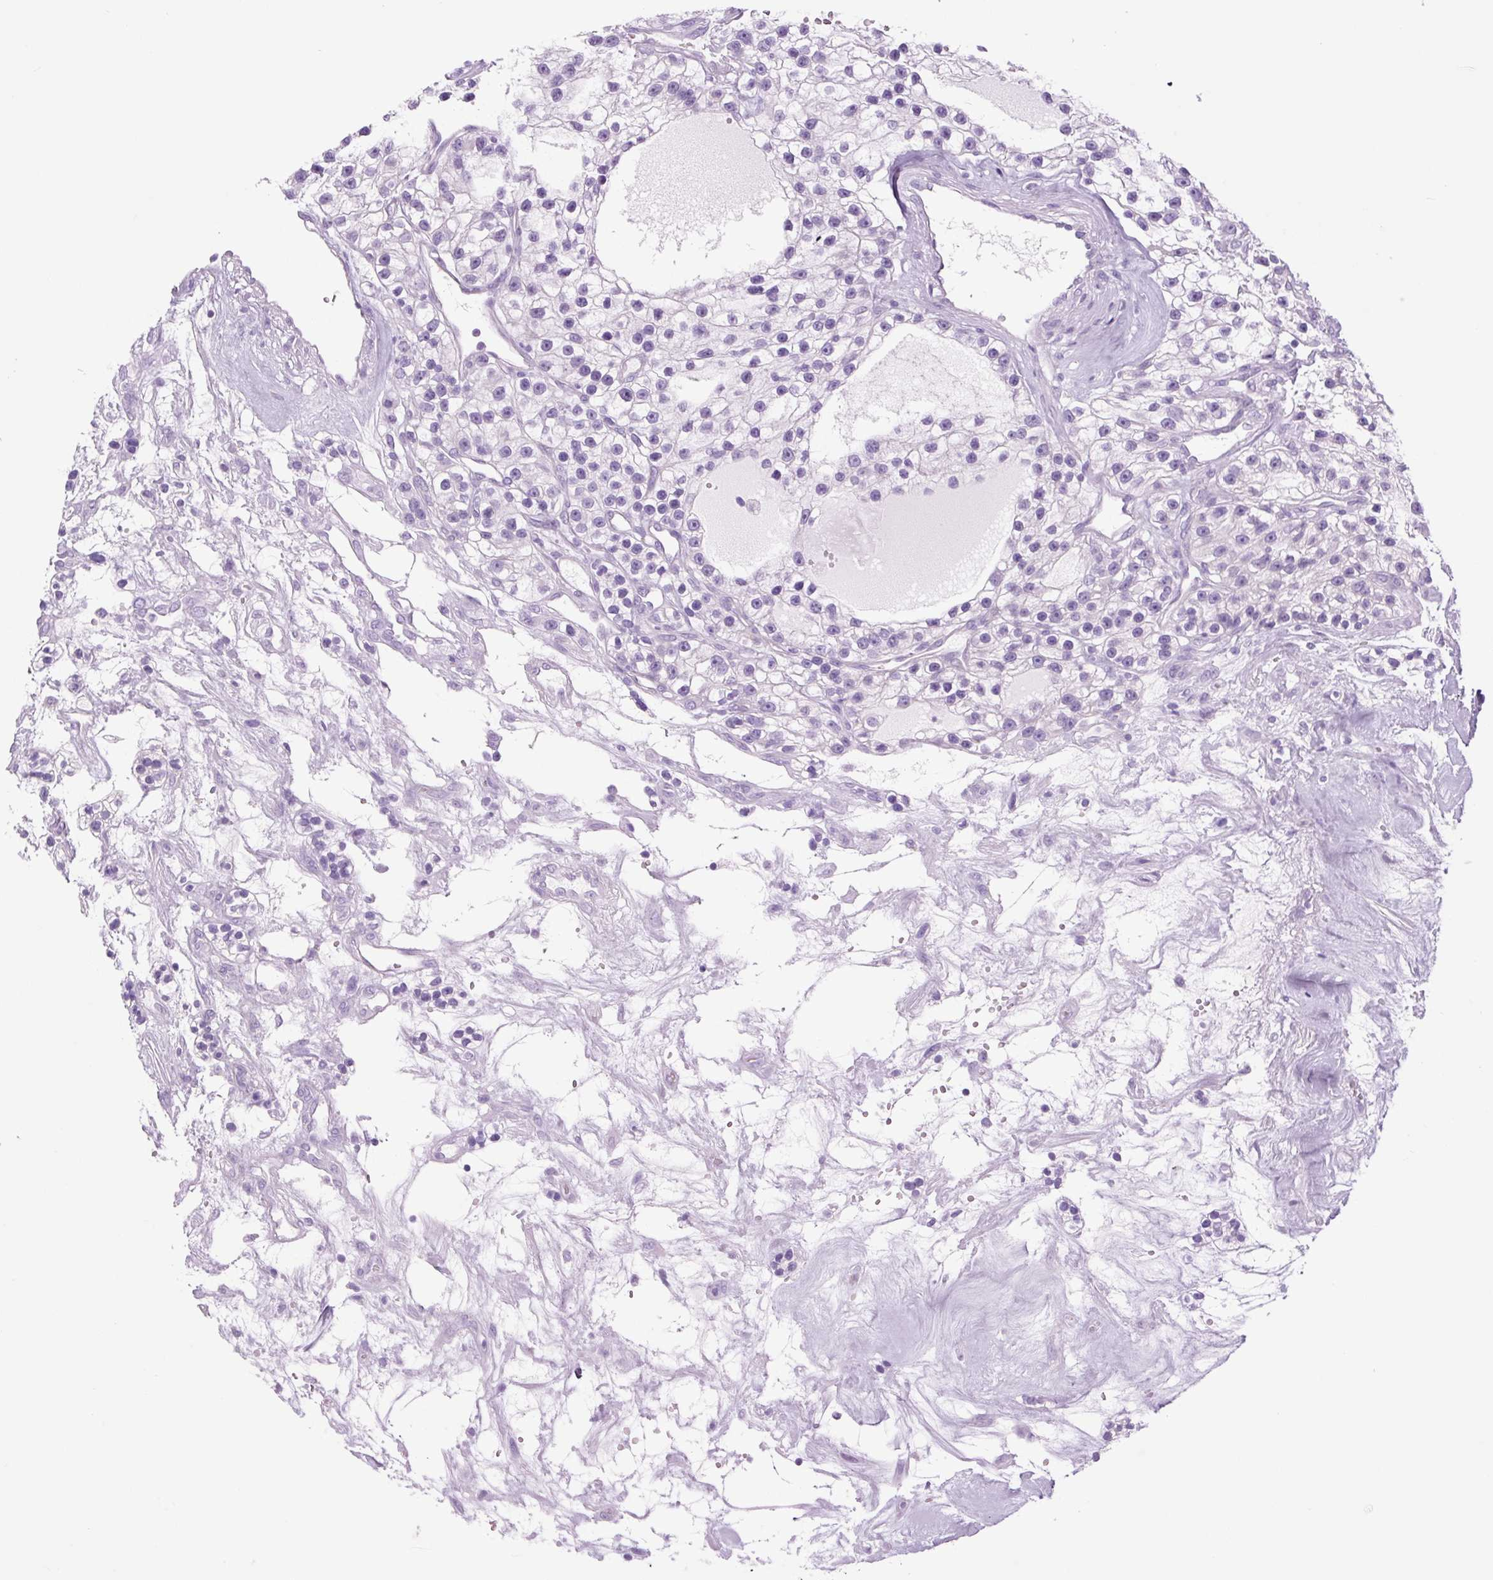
{"staining": {"intensity": "negative", "quantity": "none", "location": "none"}, "tissue": "renal cancer", "cell_type": "Tumor cells", "image_type": "cancer", "snomed": [{"axis": "morphology", "description": "Adenocarcinoma, NOS"}, {"axis": "topography", "description": "Kidney"}], "caption": "This is an immunohistochemistry (IHC) photomicrograph of human renal adenocarcinoma. There is no positivity in tumor cells.", "gene": "TFF2", "patient": {"sex": "female", "age": 57}}